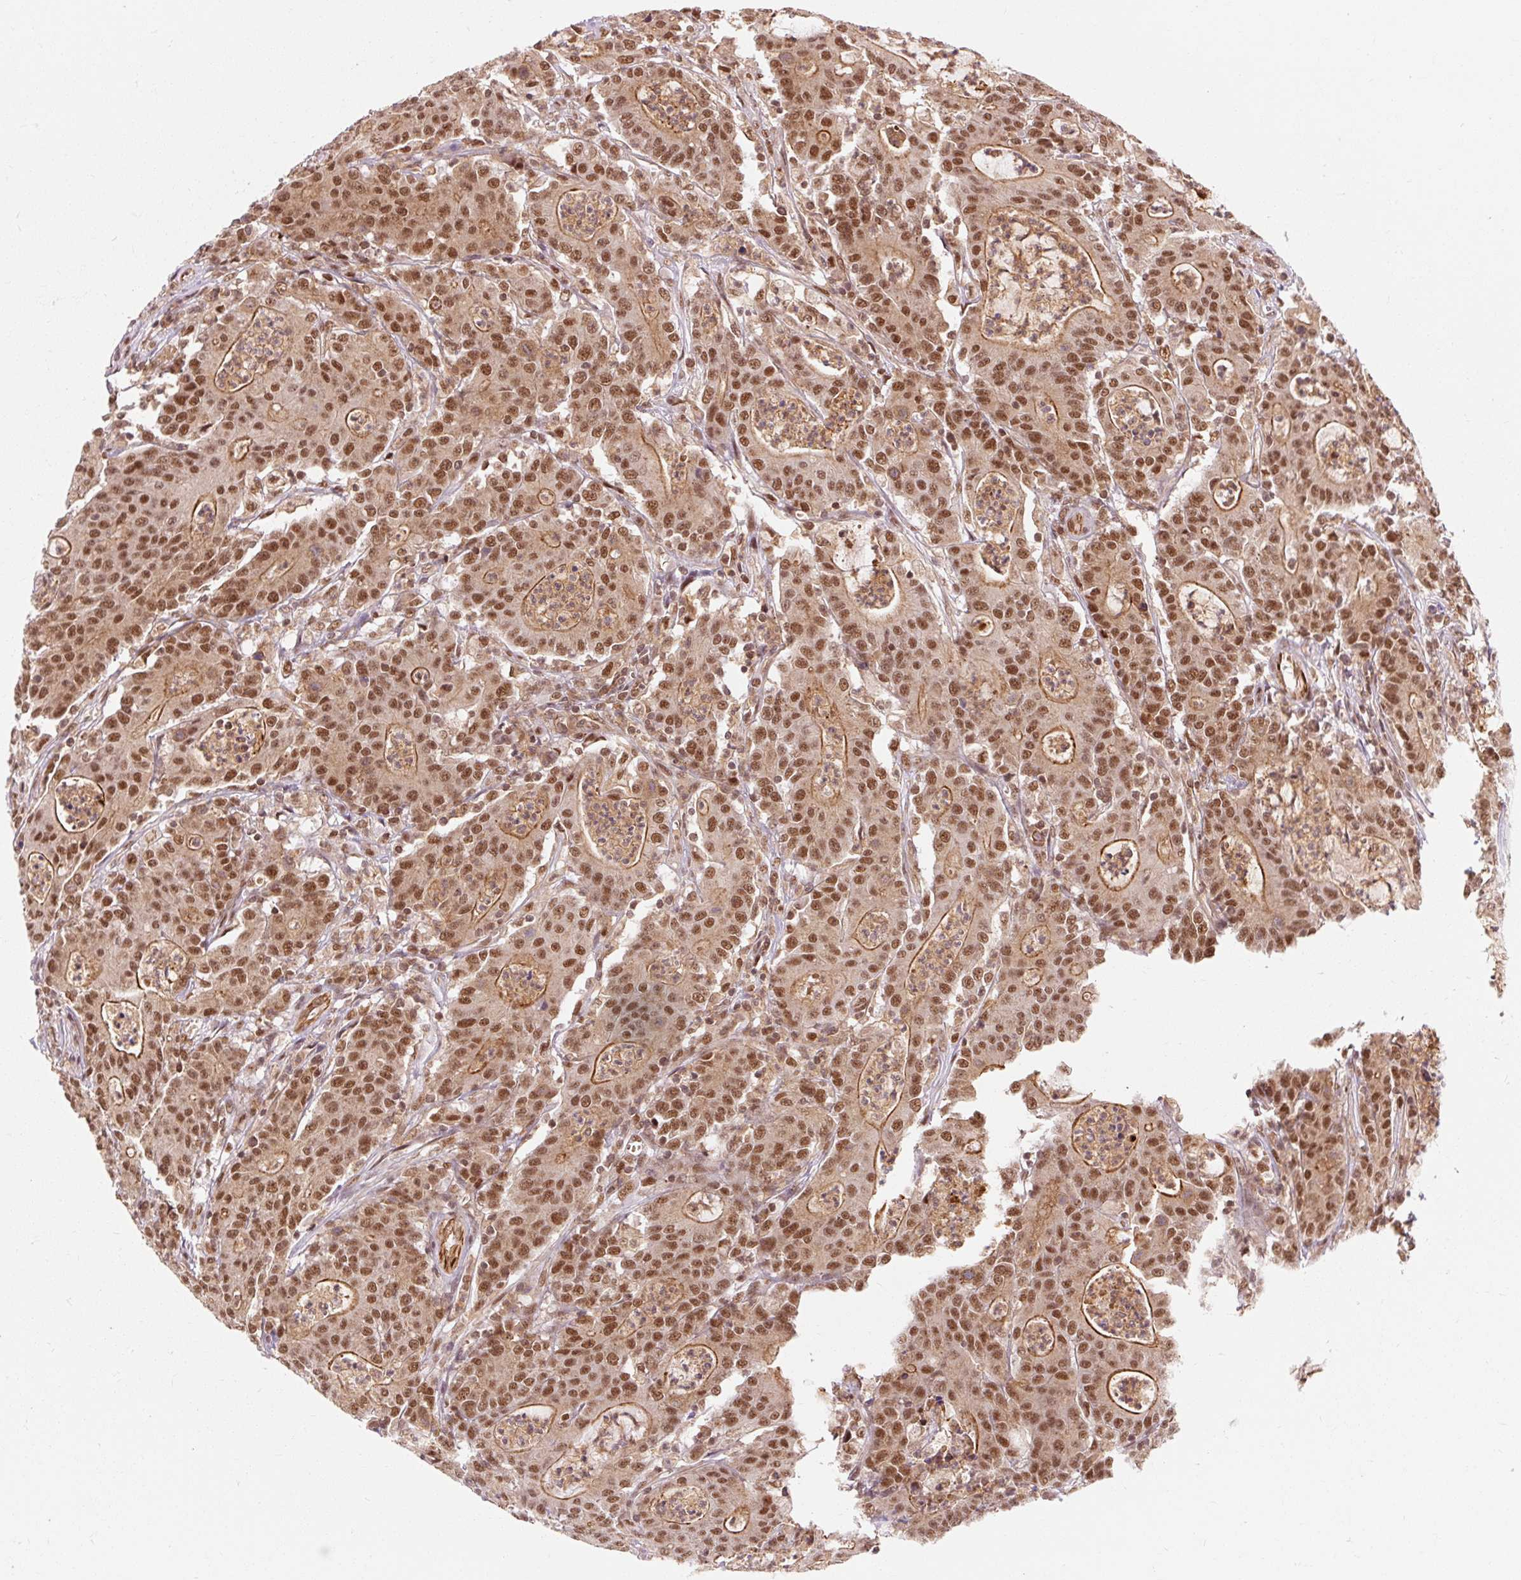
{"staining": {"intensity": "moderate", "quantity": ">75%", "location": "cytoplasmic/membranous,nuclear"}, "tissue": "colorectal cancer", "cell_type": "Tumor cells", "image_type": "cancer", "snomed": [{"axis": "morphology", "description": "Adenocarcinoma, NOS"}, {"axis": "topography", "description": "Colon"}], "caption": "A brown stain highlights moderate cytoplasmic/membranous and nuclear positivity of a protein in human colorectal cancer tumor cells.", "gene": "CSTF1", "patient": {"sex": "male", "age": 83}}